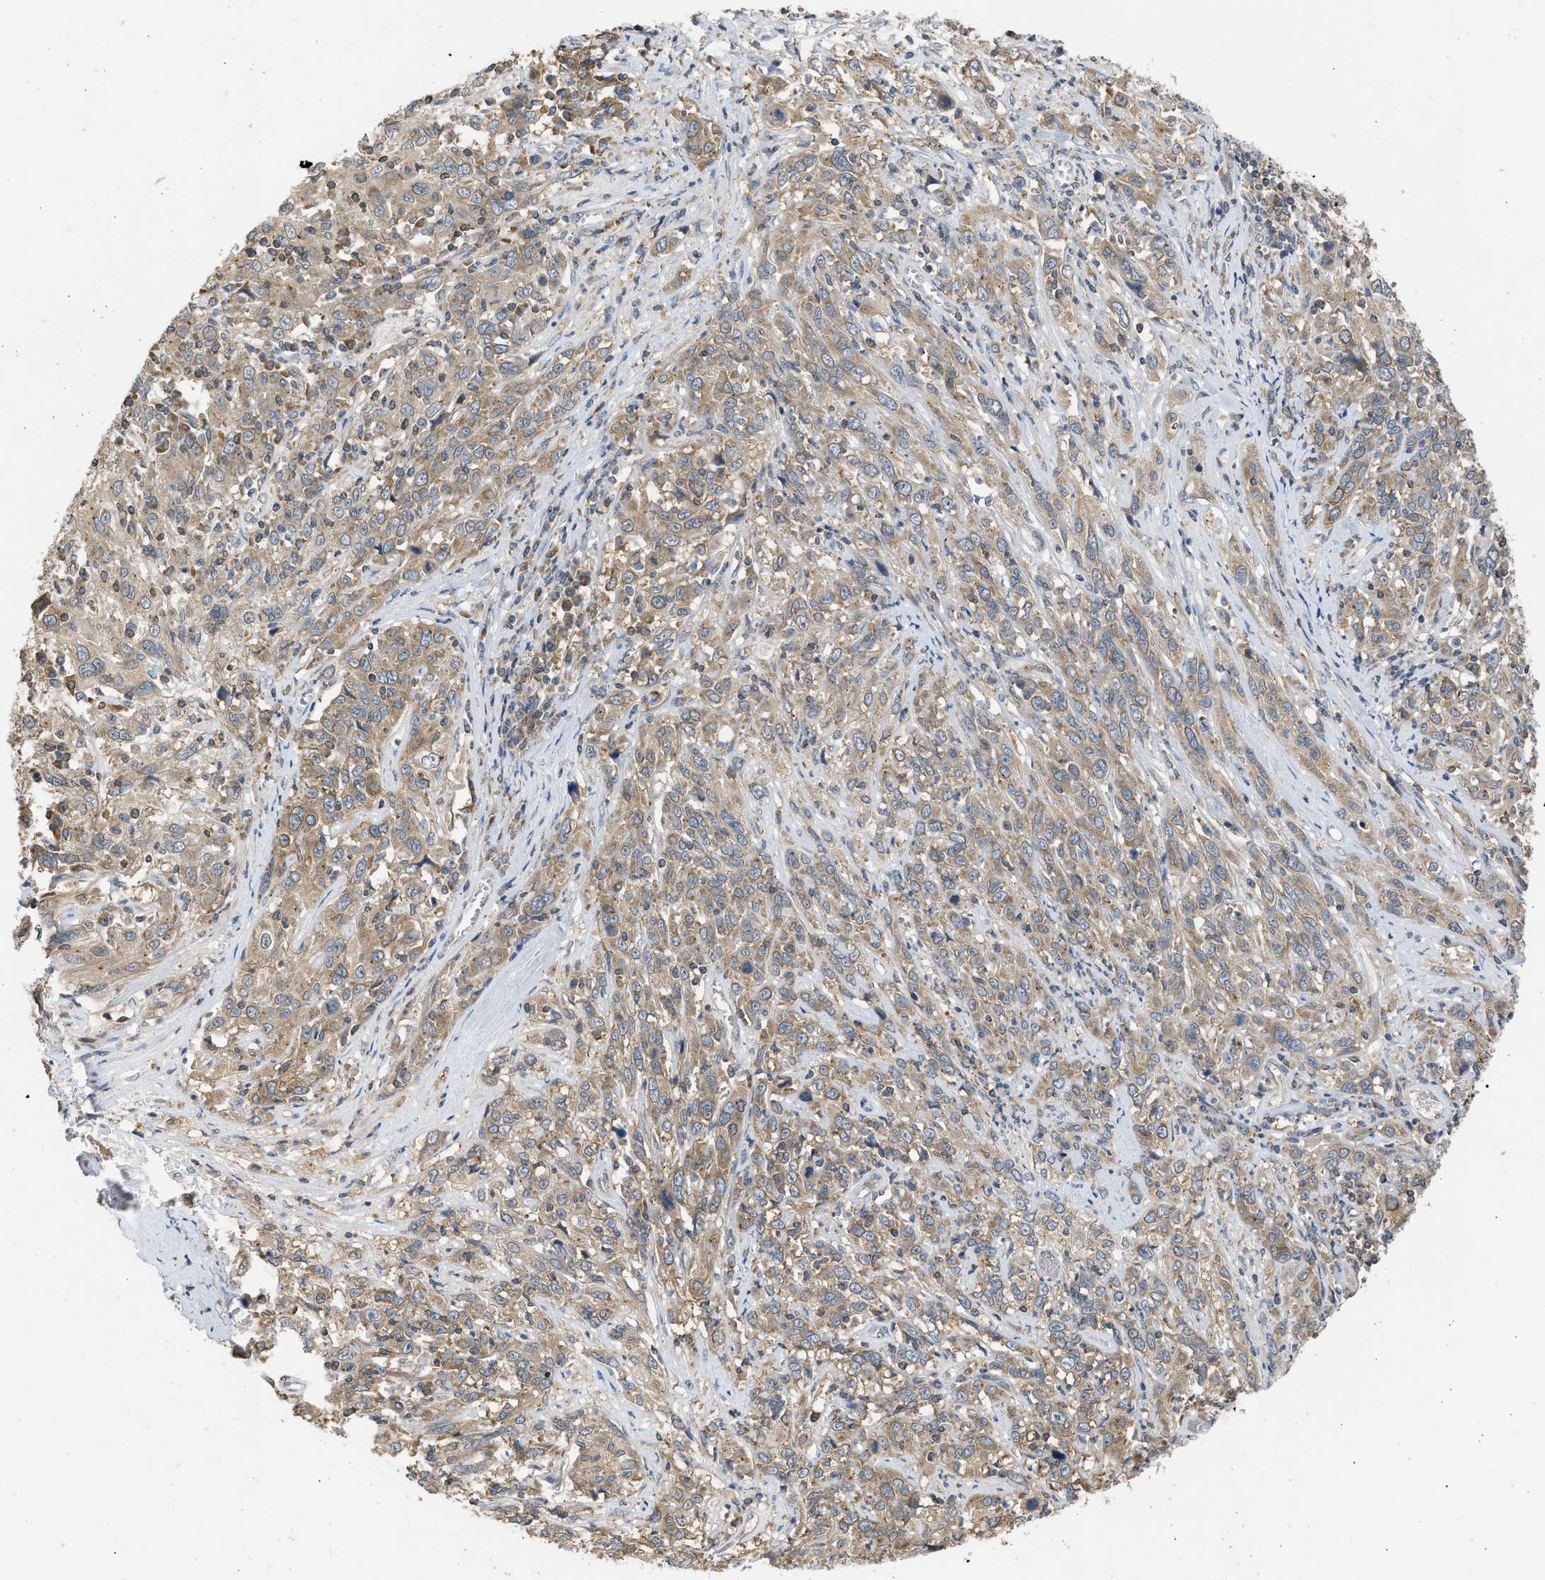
{"staining": {"intensity": "moderate", "quantity": ">75%", "location": "cytoplasmic/membranous"}, "tissue": "cervical cancer", "cell_type": "Tumor cells", "image_type": "cancer", "snomed": [{"axis": "morphology", "description": "Squamous cell carcinoma, NOS"}, {"axis": "topography", "description": "Cervix"}], "caption": "Immunohistochemistry histopathology image of squamous cell carcinoma (cervical) stained for a protein (brown), which shows medium levels of moderate cytoplasmic/membranous positivity in about >75% of tumor cells.", "gene": "CYP1A1", "patient": {"sex": "female", "age": 46}}